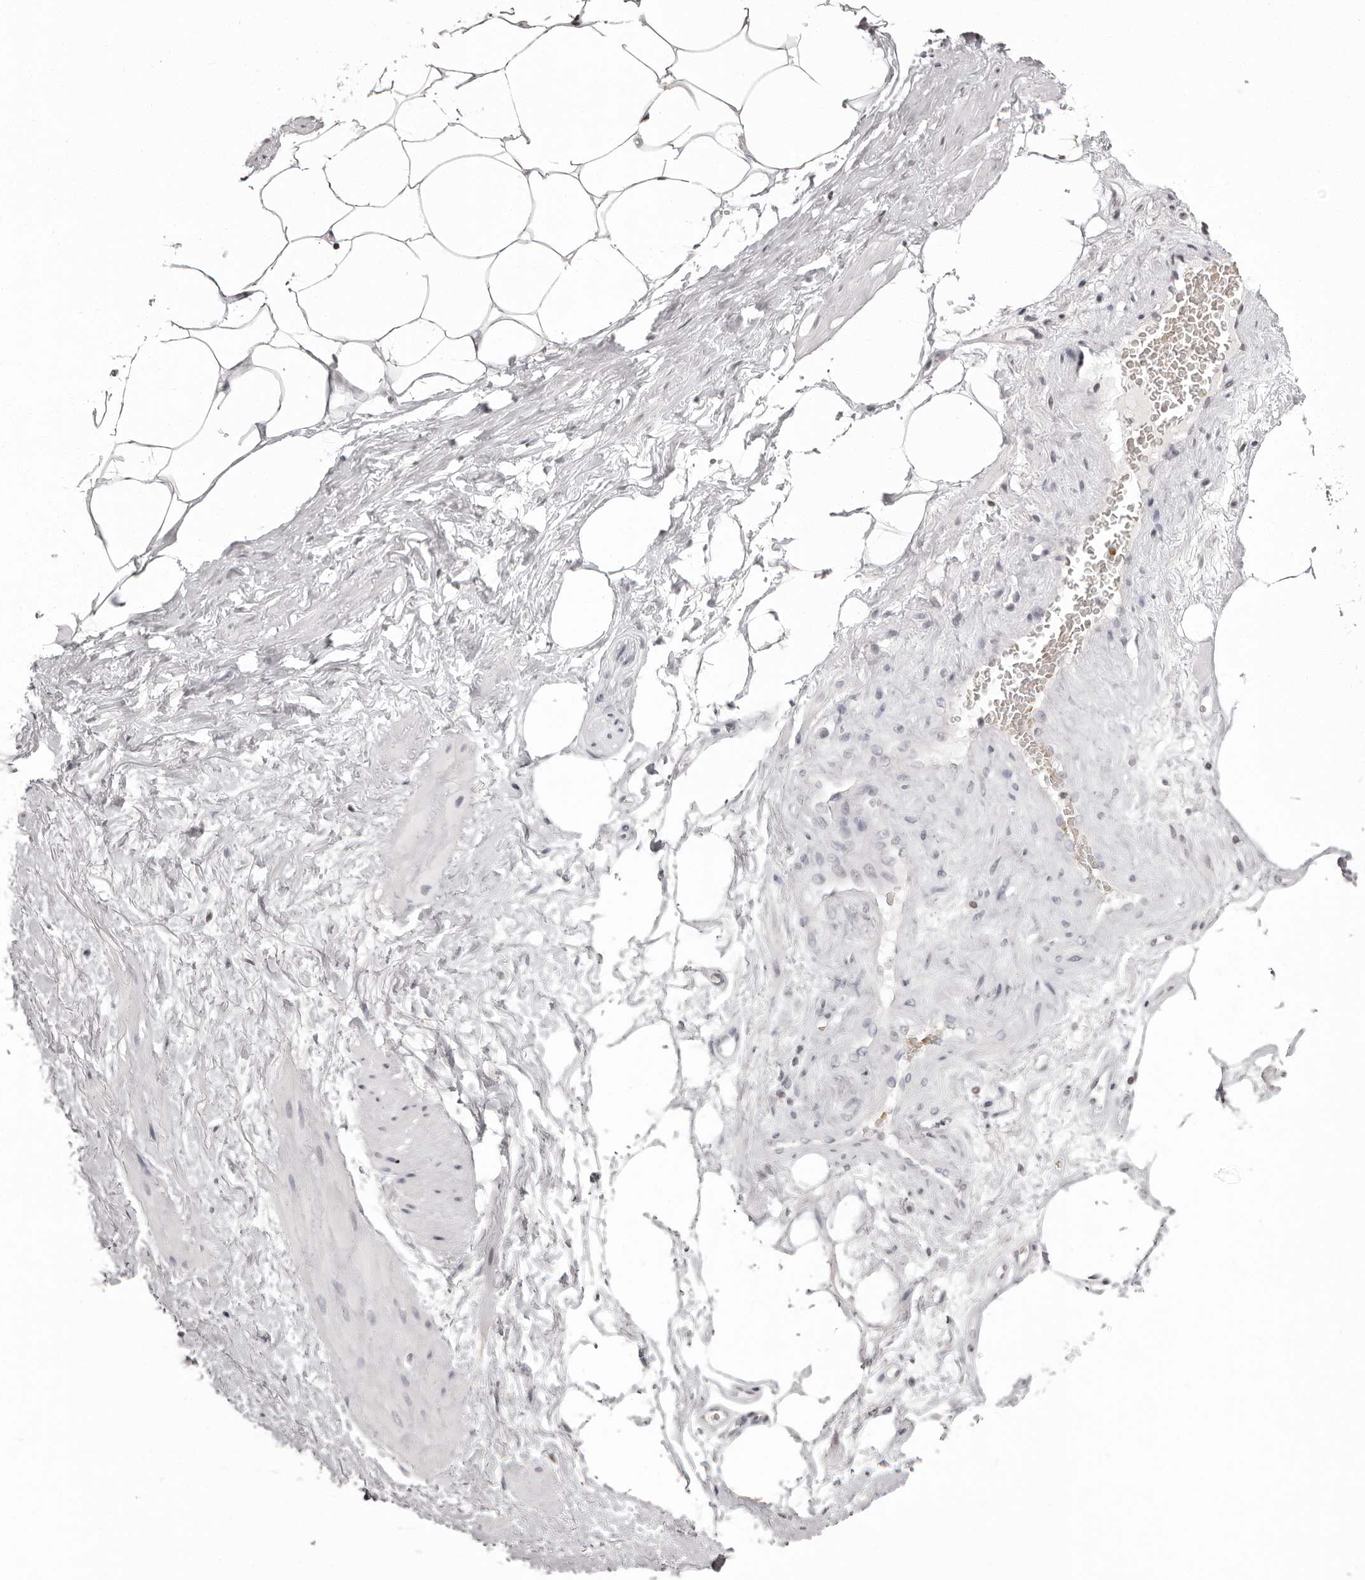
{"staining": {"intensity": "negative", "quantity": "none", "location": "none"}, "tissue": "adipose tissue", "cell_type": "Adipocytes", "image_type": "normal", "snomed": [{"axis": "morphology", "description": "Normal tissue, NOS"}, {"axis": "morphology", "description": "Adenocarcinoma, Low grade"}, {"axis": "topography", "description": "Prostate"}, {"axis": "topography", "description": "Peripheral nerve tissue"}], "caption": "DAB immunohistochemical staining of unremarkable adipose tissue reveals no significant expression in adipocytes. The staining was performed using DAB to visualize the protein expression in brown, while the nuclei were stained in blue with hematoxylin (Magnification: 20x).", "gene": "C8orf74", "patient": {"sex": "male", "age": 63}}